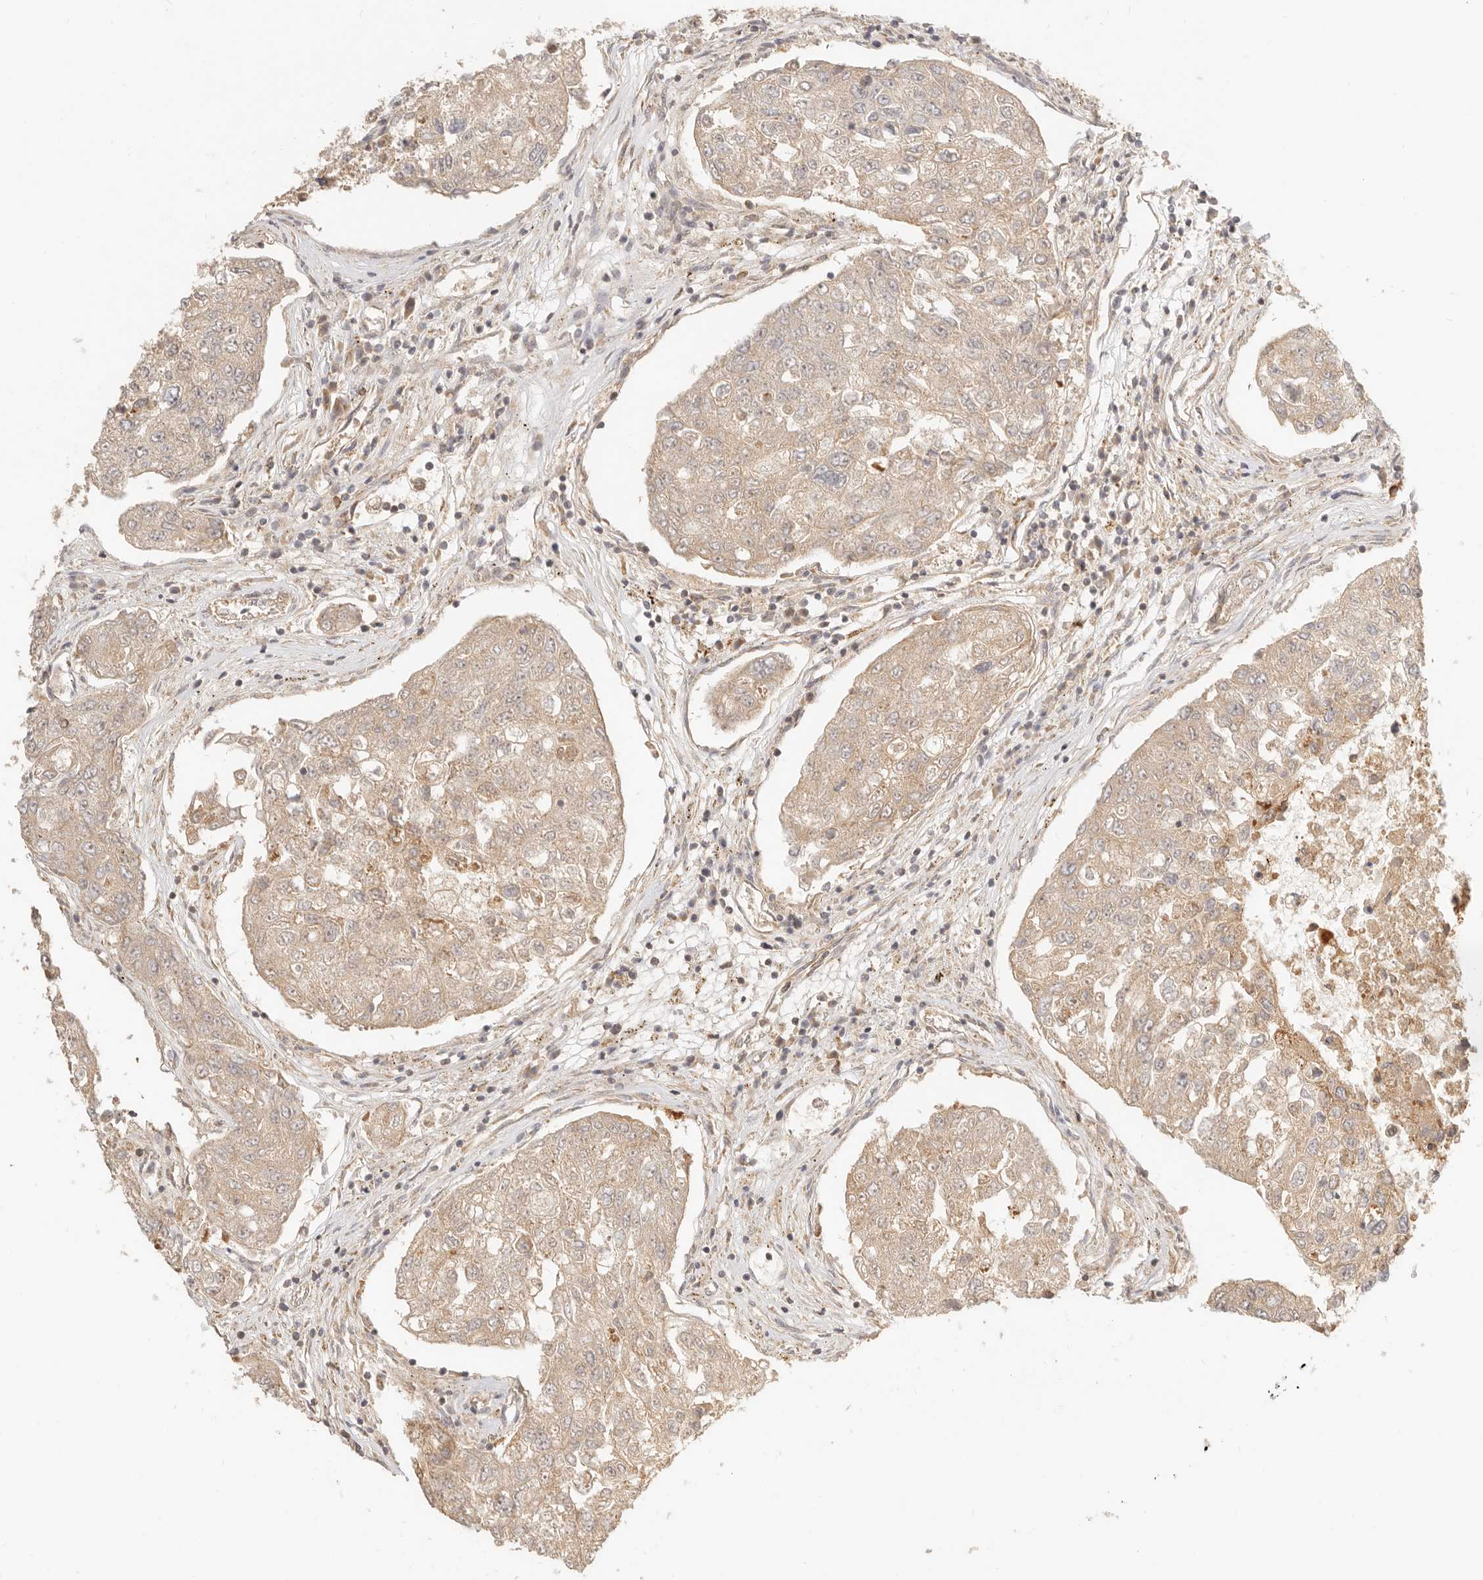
{"staining": {"intensity": "moderate", "quantity": "25%-75%", "location": "nuclear"}, "tissue": "urothelial cancer", "cell_type": "Tumor cells", "image_type": "cancer", "snomed": [{"axis": "morphology", "description": "Urothelial carcinoma, High grade"}, {"axis": "topography", "description": "Lymph node"}, {"axis": "topography", "description": "Urinary bladder"}], "caption": "Human urothelial cancer stained for a protein (brown) exhibits moderate nuclear positive staining in approximately 25%-75% of tumor cells.", "gene": "BAALC", "patient": {"sex": "male", "age": 51}}